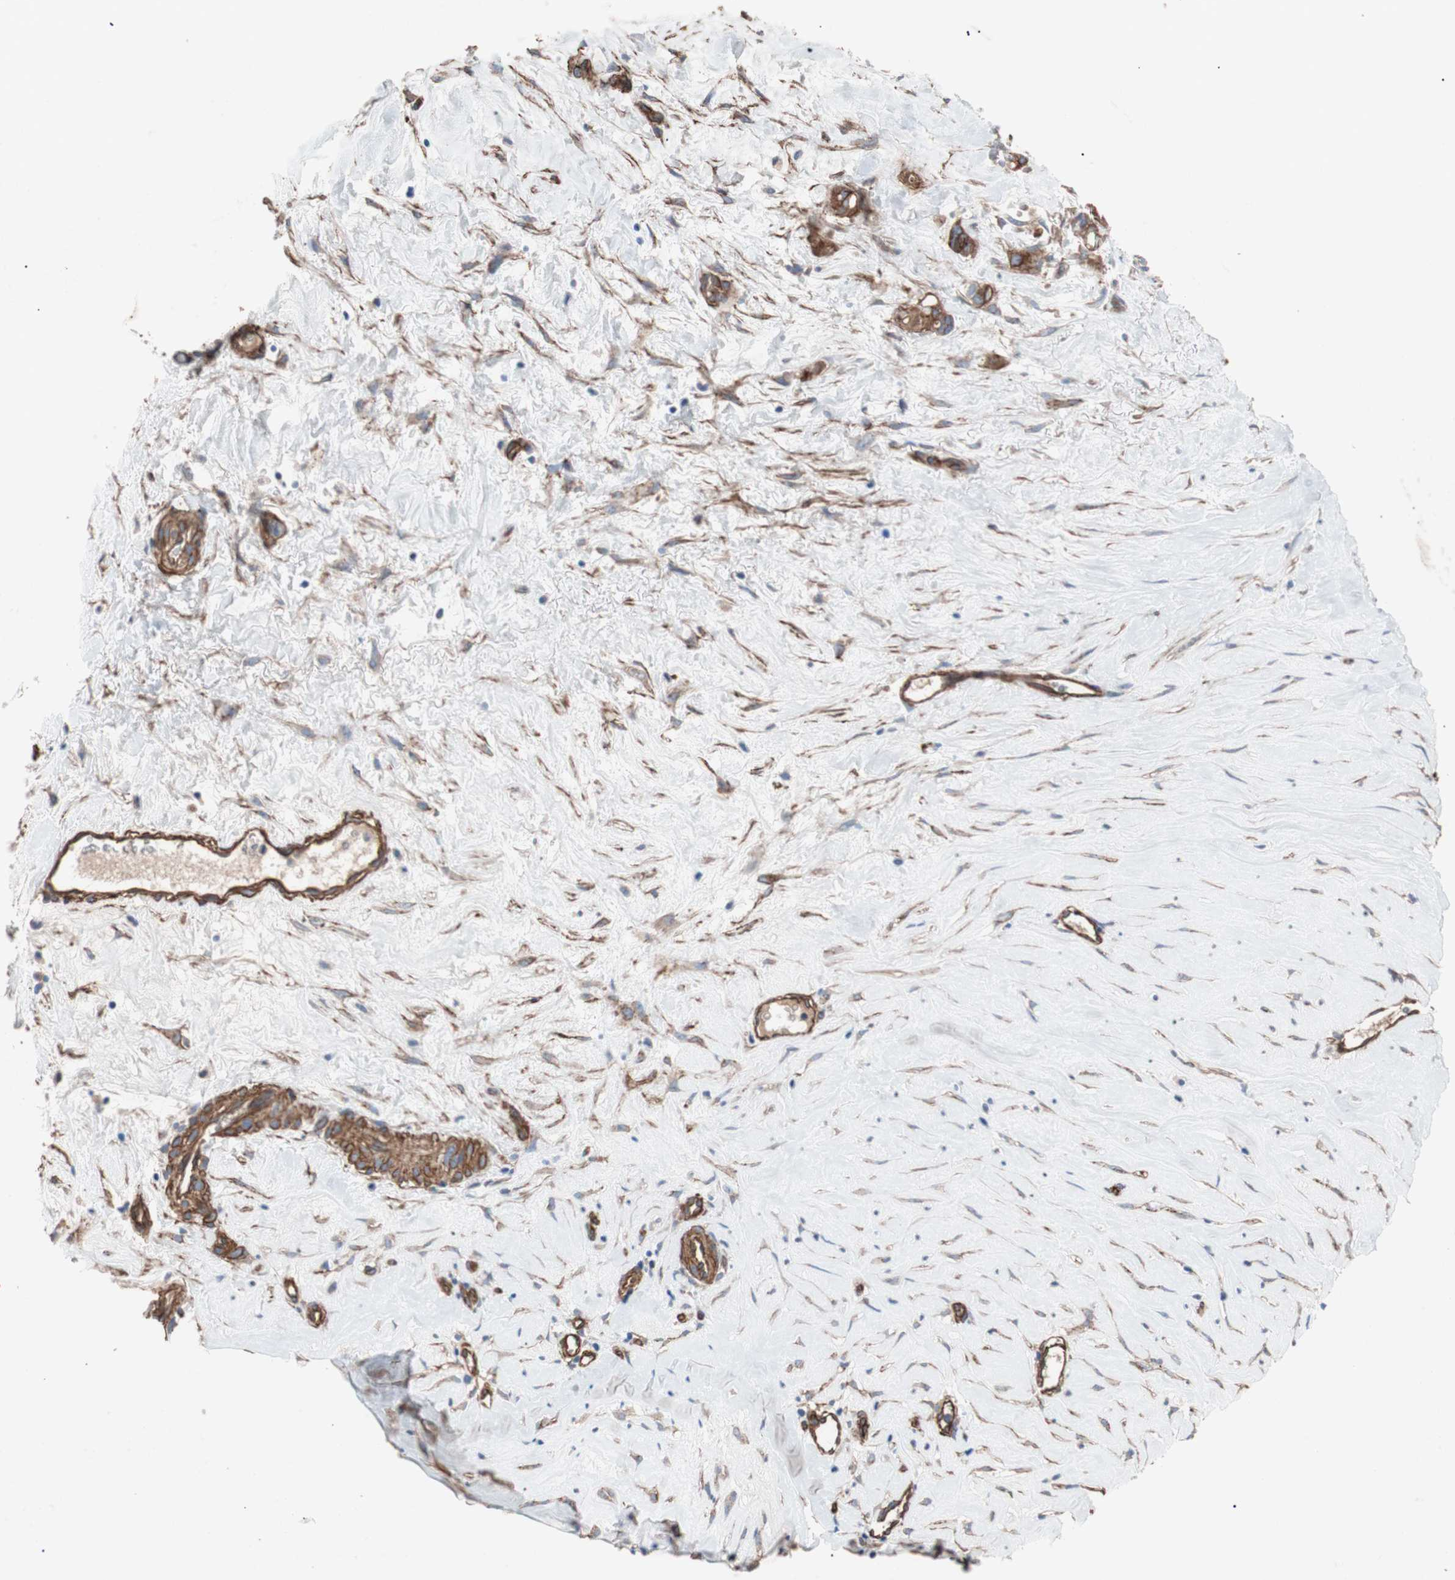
{"staining": {"intensity": "strong", "quantity": ">75%", "location": "cytoplasmic/membranous"}, "tissue": "liver cancer", "cell_type": "Tumor cells", "image_type": "cancer", "snomed": [{"axis": "morphology", "description": "Cholangiocarcinoma"}, {"axis": "topography", "description": "Liver"}], "caption": "A brown stain highlights strong cytoplasmic/membranous expression of a protein in cholangiocarcinoma (liver) tumor cells.", "gene": "SPINT1", "patient": {"sex": "female", "age": 65}}